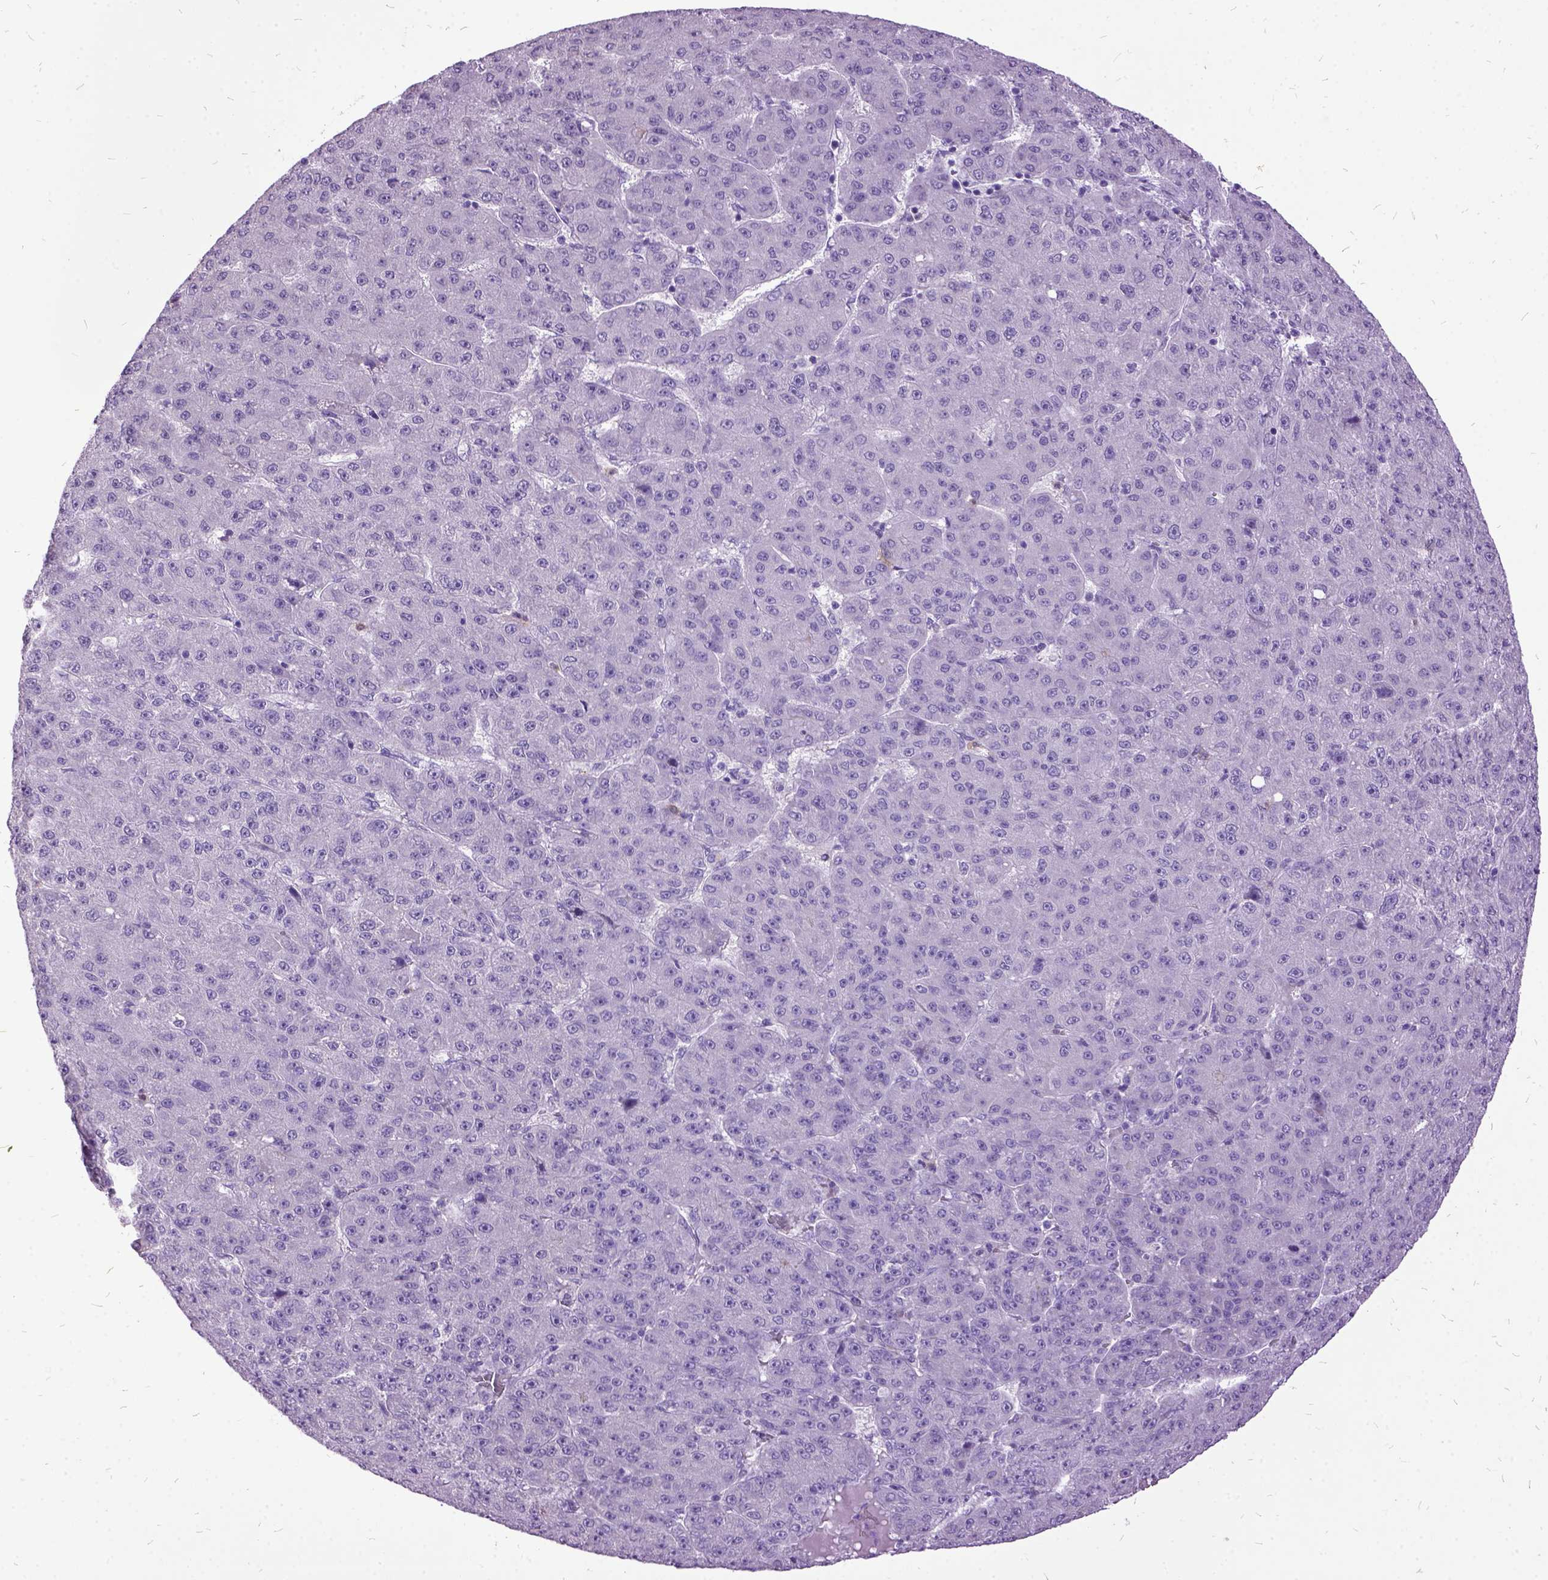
{"staining": {"intensity": "negative", "quantity": "none", "location": "none"}, "tissue": "liver cancer", "cell_type": "Tumor cells", "image_type": "cancer", "snomed": [{"axis": "morphology", "description": "Carcinoma, Hepatocellular, NOS"}, {"axis": "topography", "description": "Liver"}], "caption": "Tumor cells show no significant staining in liver cancer (hepatocellular carcinoma).", "gene": "MME", "patient": {"sex": "male", "age": 67}}